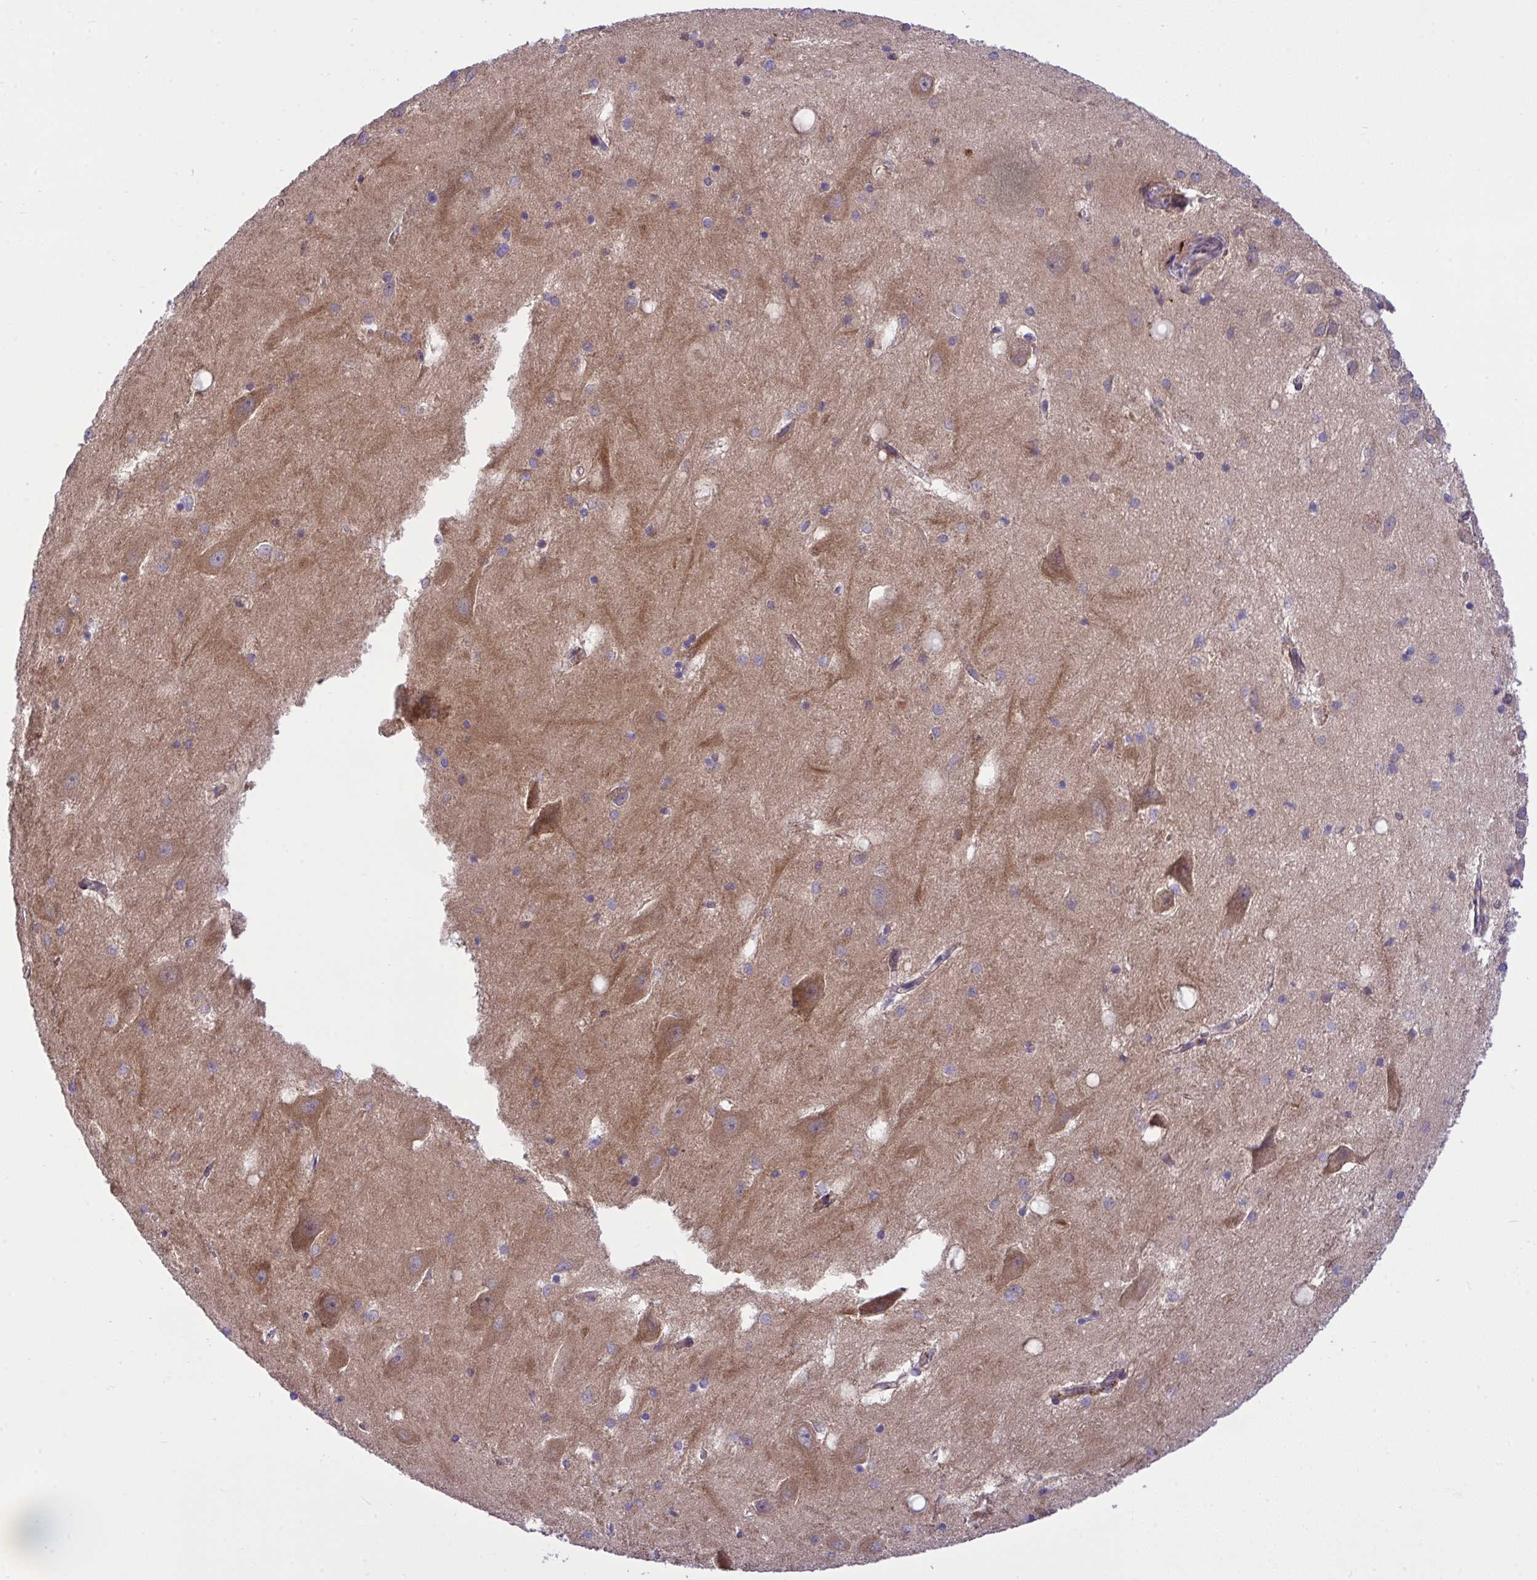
{"staining": {"intensity": "negative", "quantity": "none", "location": "none"}, "tissue": "hippocampus", "cell_type": "Glial cells", "image_type": "normal", "snomed": [{"axis": "morphology", "description": "Normal tissue, NOS"}, {"axis": "topography", "description": "Hippocampus"}], "caption": "Photomicrograph shows no significant protein staining in glial cells of benign hippocampus.", "gene": "GRB14", "patient": {"sex": "male", "age": 58}}